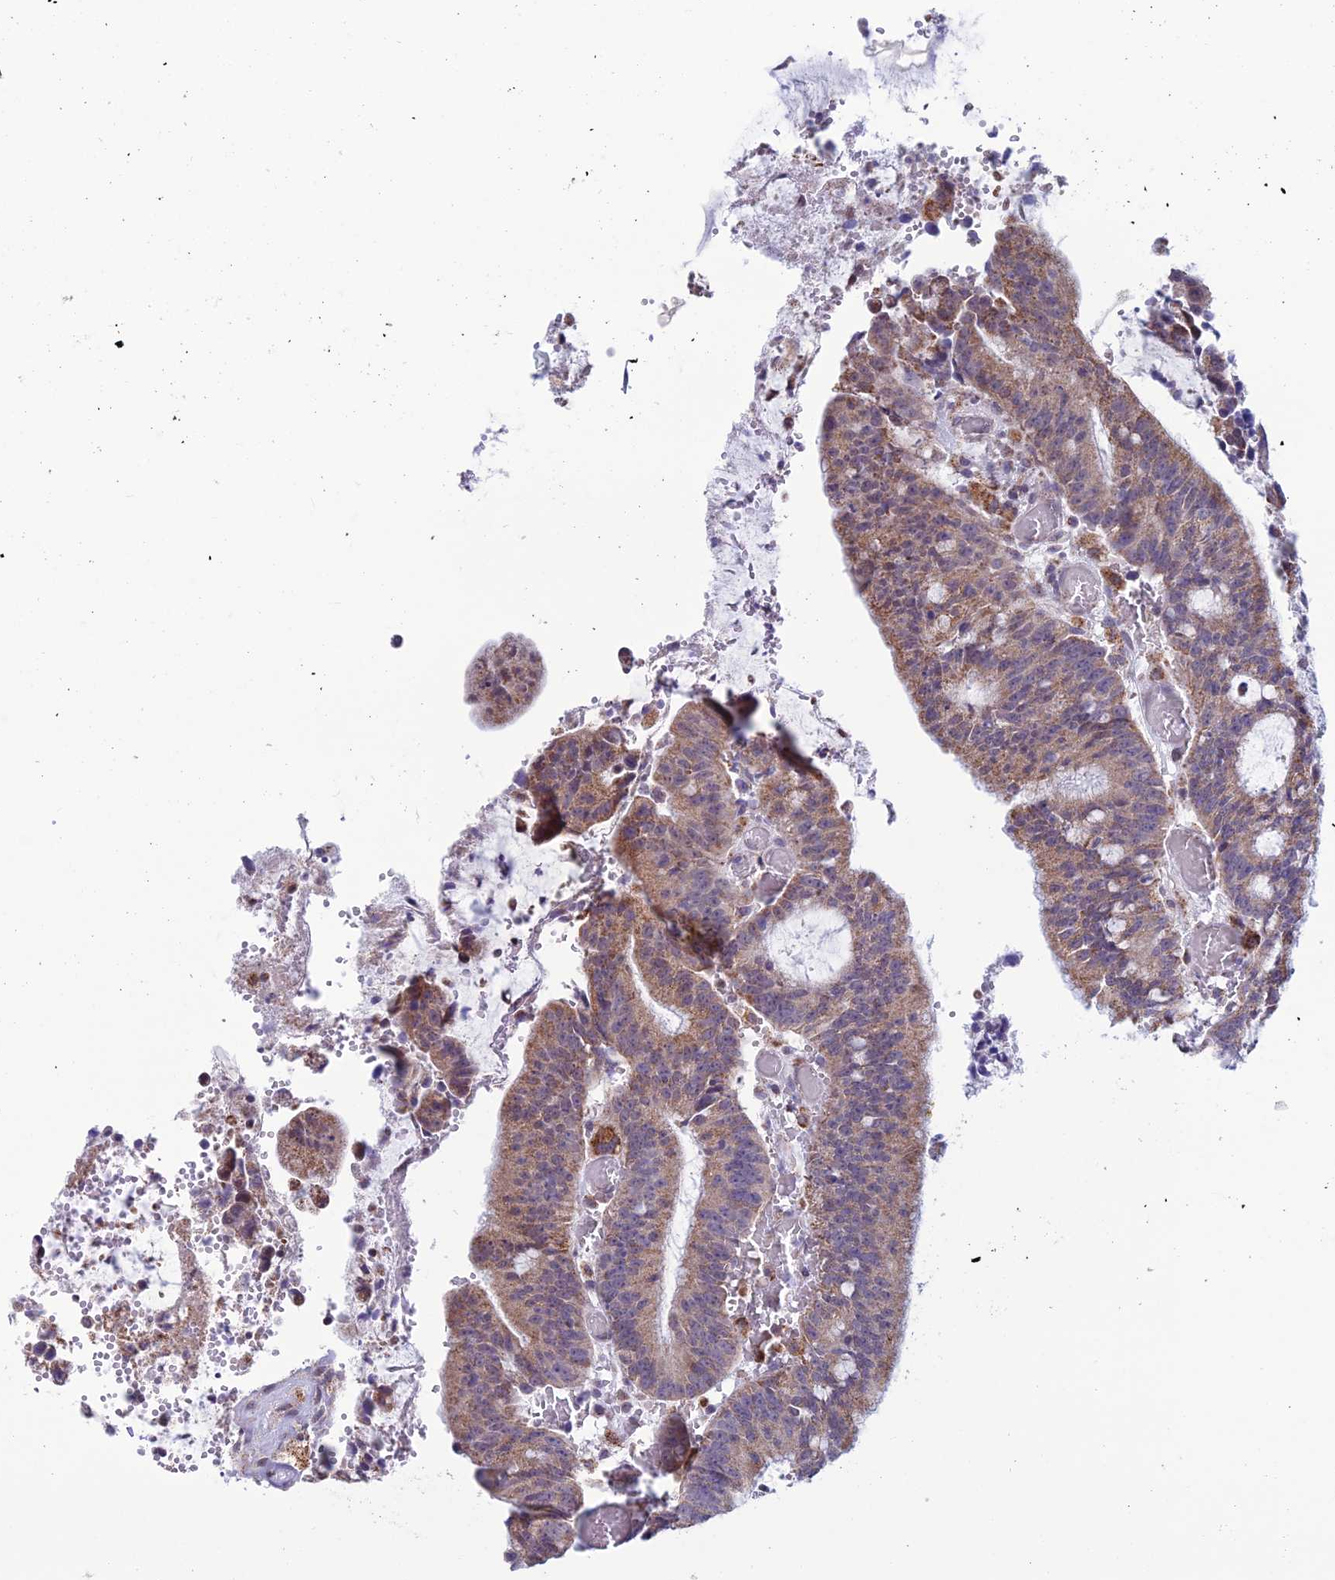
{"staining": {"intensity": "moderate", "quantity": ">75%", "location": "cytoplasmic/membranous"}, "tissue": "colorectal cancer", "cell_type": "Tumor cells", "image_type": "cancer", "snomed": [{"axis": "morphology", "description": "Adenocarcinoma, NOS"}, {"axis": "topography", "description": "Rectum"}], "caption": "Colorectal adenocarcinoma stained with a protein marker demonstrates moderate staining in tumor cells.", "gene": "ZNG1B", "patient": {"sex": "female", "age": 77}}